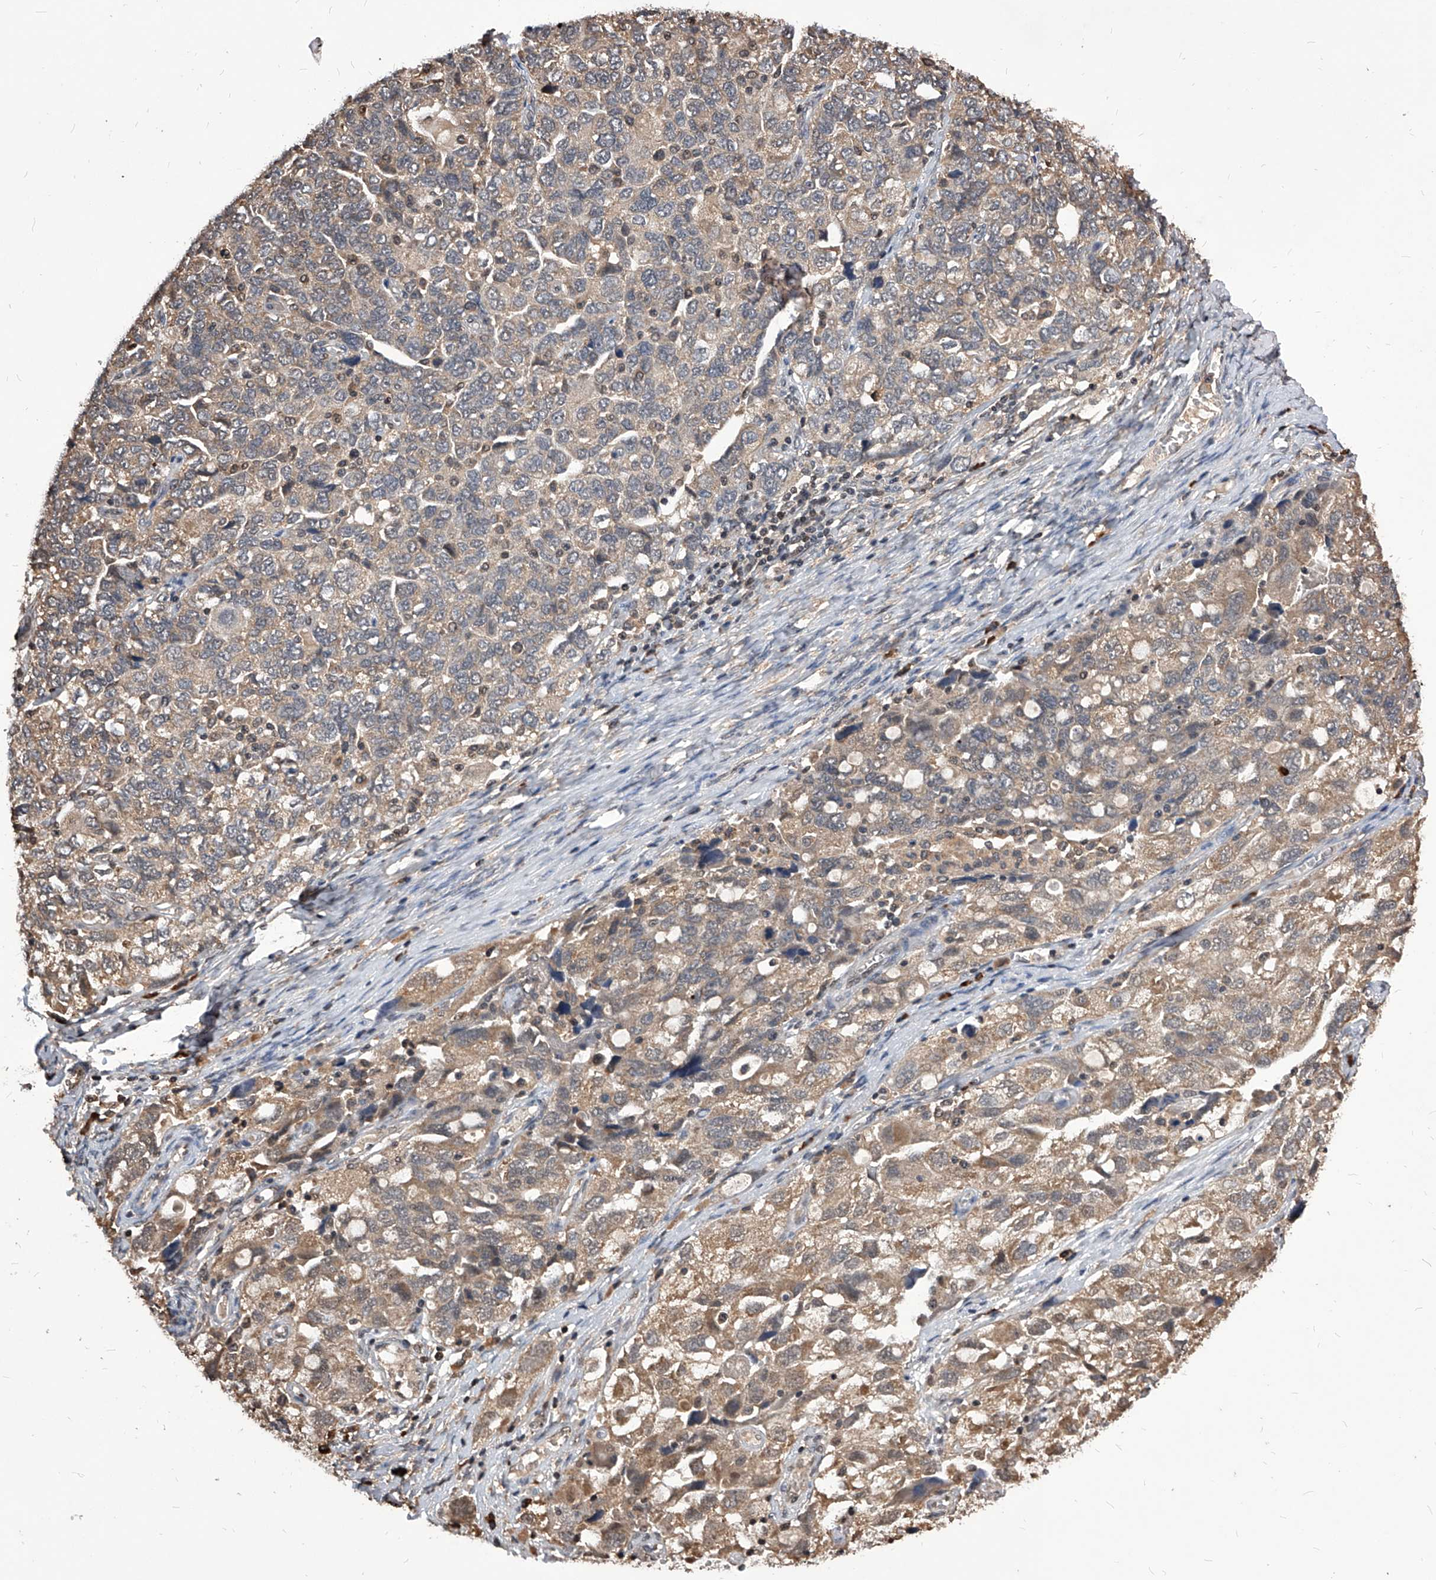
{"staining": {"intensity": "weak", "quantity": ">75%", "location": "cytoplasmic/membranous"}, "tissue": "ovarian cancer", "cell_type": "Tumor cells", "image_type": "cancer", "snomed": [{"axis": "morphology", "description": "Carcinoma, NOS"}, {"axis": "morphology", "description": "Cystadenocarcinoma, serous, NOS"}, {"axis": "topography", "description": "Ovary"}], "caption": "A brown stain highlights weak cytoplasmic/membranous positivity of a protein in ovarian carcinoma tumor cells. (Brightfield microscopy of DAB IHC at high magnification).", "gene": "ID1", "patient": {"sex": "female", "age": 69}}